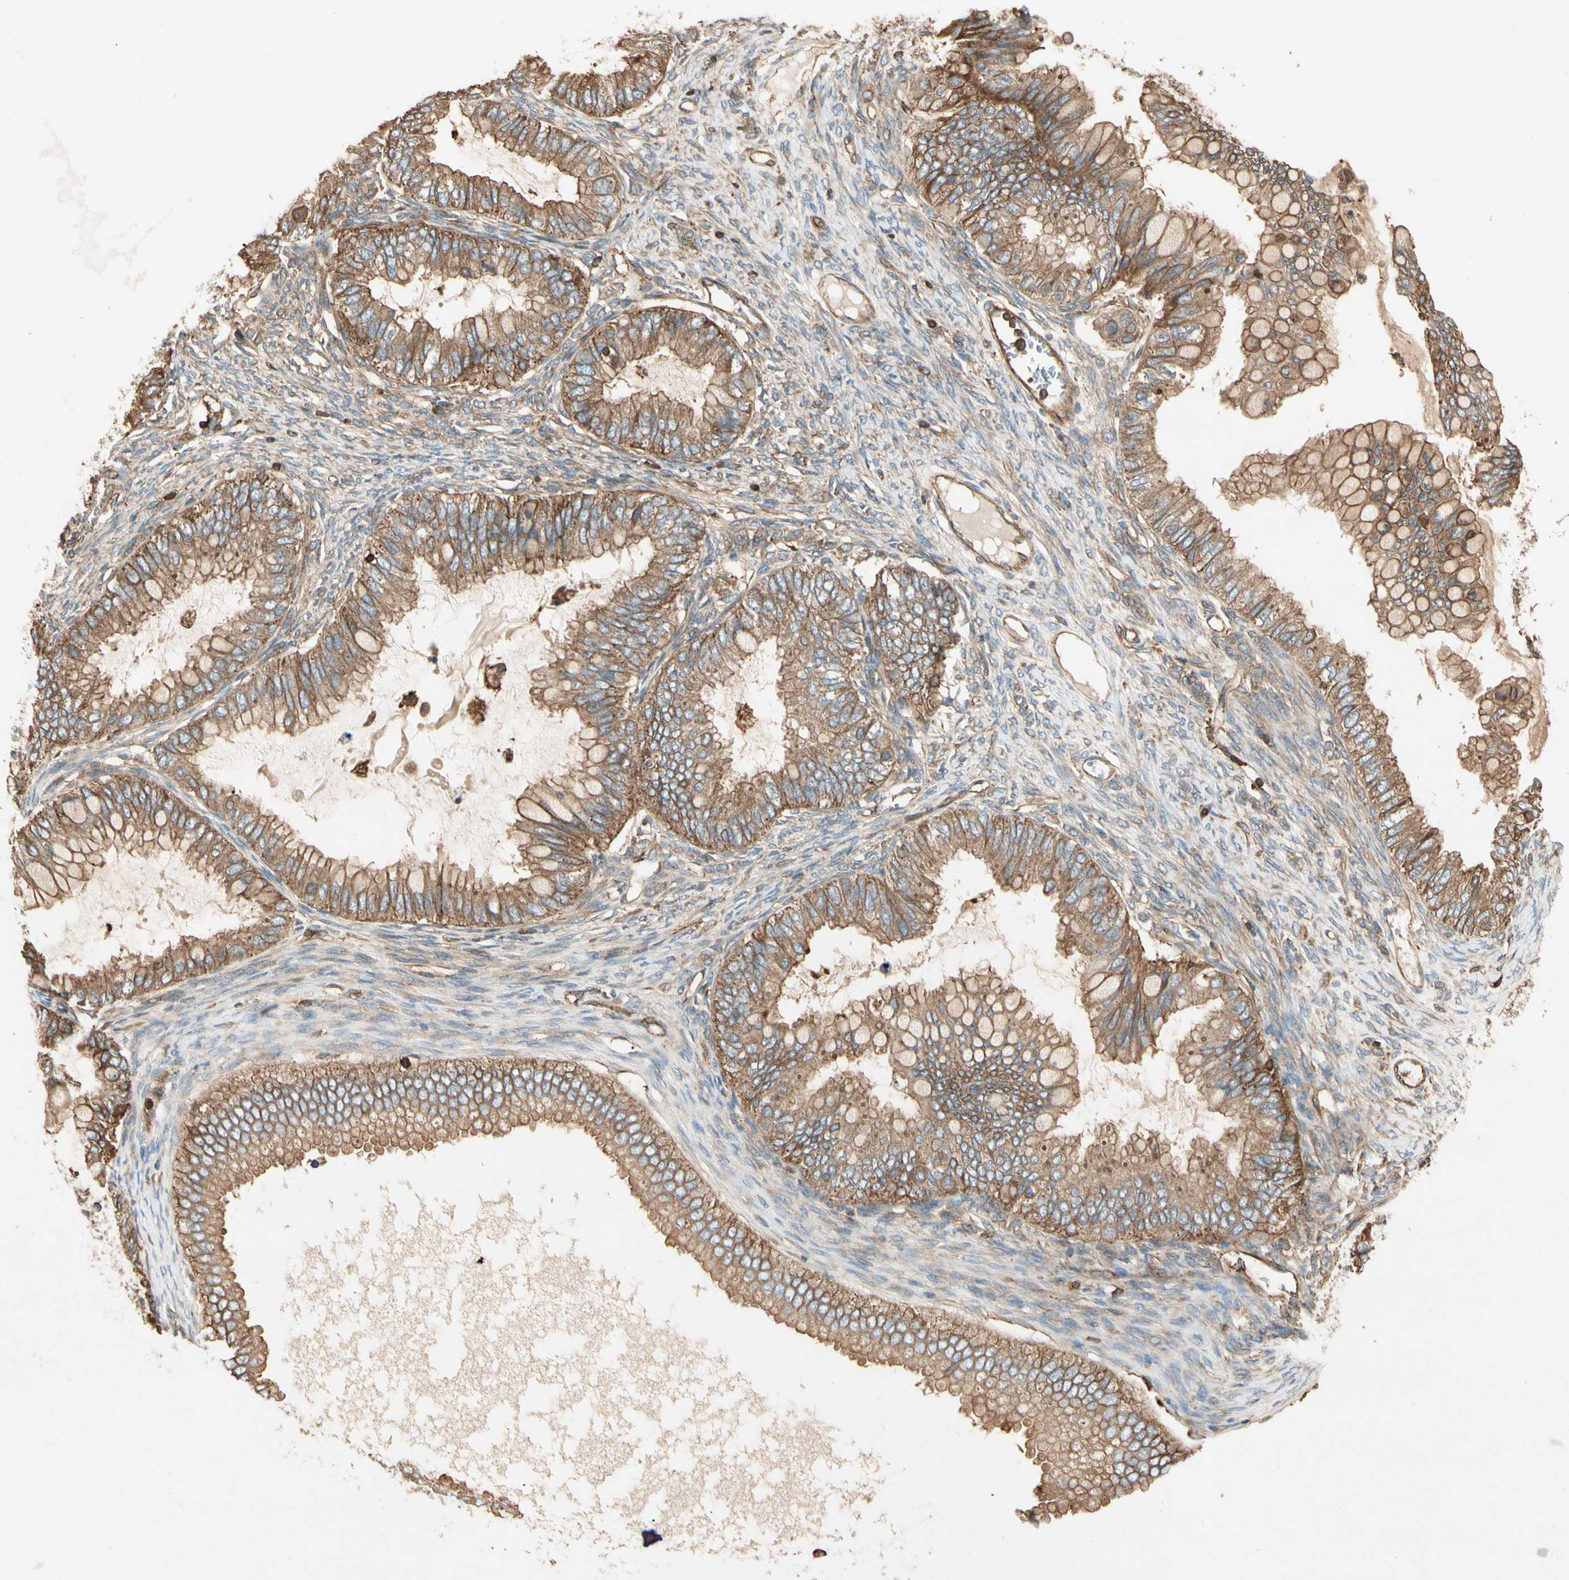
{"staining": {"intensity": "moderate", "quantity": ">75%", "location": "cytoplasmic/membranous"}, "tissue": "ovarian cancer", "cell_type": "Tumor cells", "image_type": "cancer", "snomed": [{"axis": "morphology", "description": "Cystadenocarcinoma, mucinous, NOS"}, {"axis": "topography", "description": "Ovary"}], "caption": "Immunohistochemistry photomicrograph of neoplastic tissue: ovarian cancer stained using immunohistochemistry displays medium levels of moderate protein expression localized specifically in the cytoplasmic/membranous of tumor cells, appearing as a cytoplasmic/membranous brown color.", "gene": "ARPC2", "patient": {"sex": "female", "age": 80}}